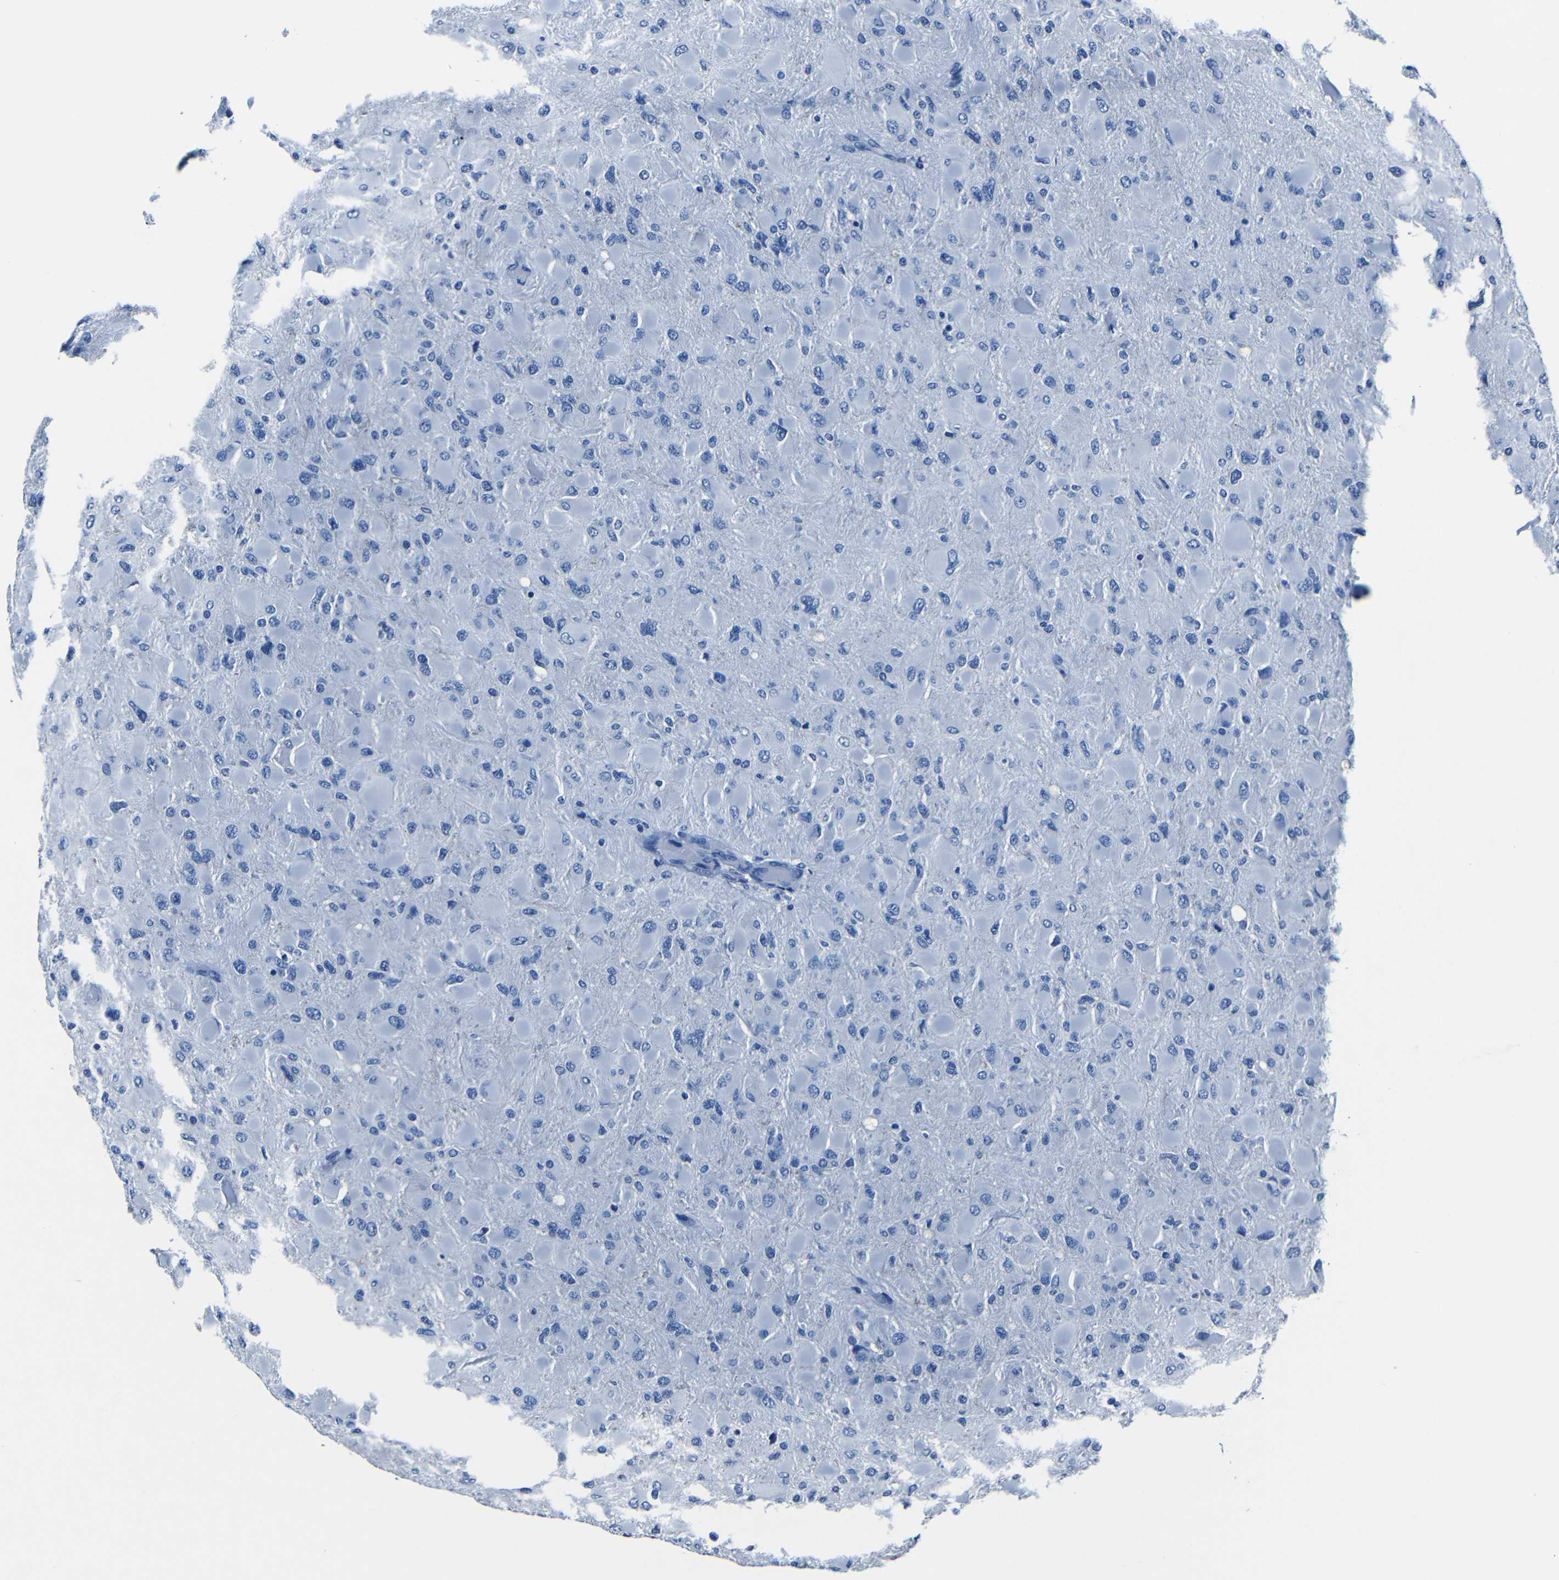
{"staining": {"intensity": "negative", "quantity": "none", "location": "none"}, "tissue": "glioma", "cell_type": "Tumor cells", "image_type": "cancer", "snomed": [{"axis": "morphology", "description": "Glioma, malignant, High grade"}, {"axis": "topography", "description": "Cerebral cortex"}], "caption": "Malignant high-grade glioma stained for a protein using immunohistochemistry demonstrates no expression tumor cells.", "gene": "NCMAP", "patient": {"sex": "female", "age": 36}}